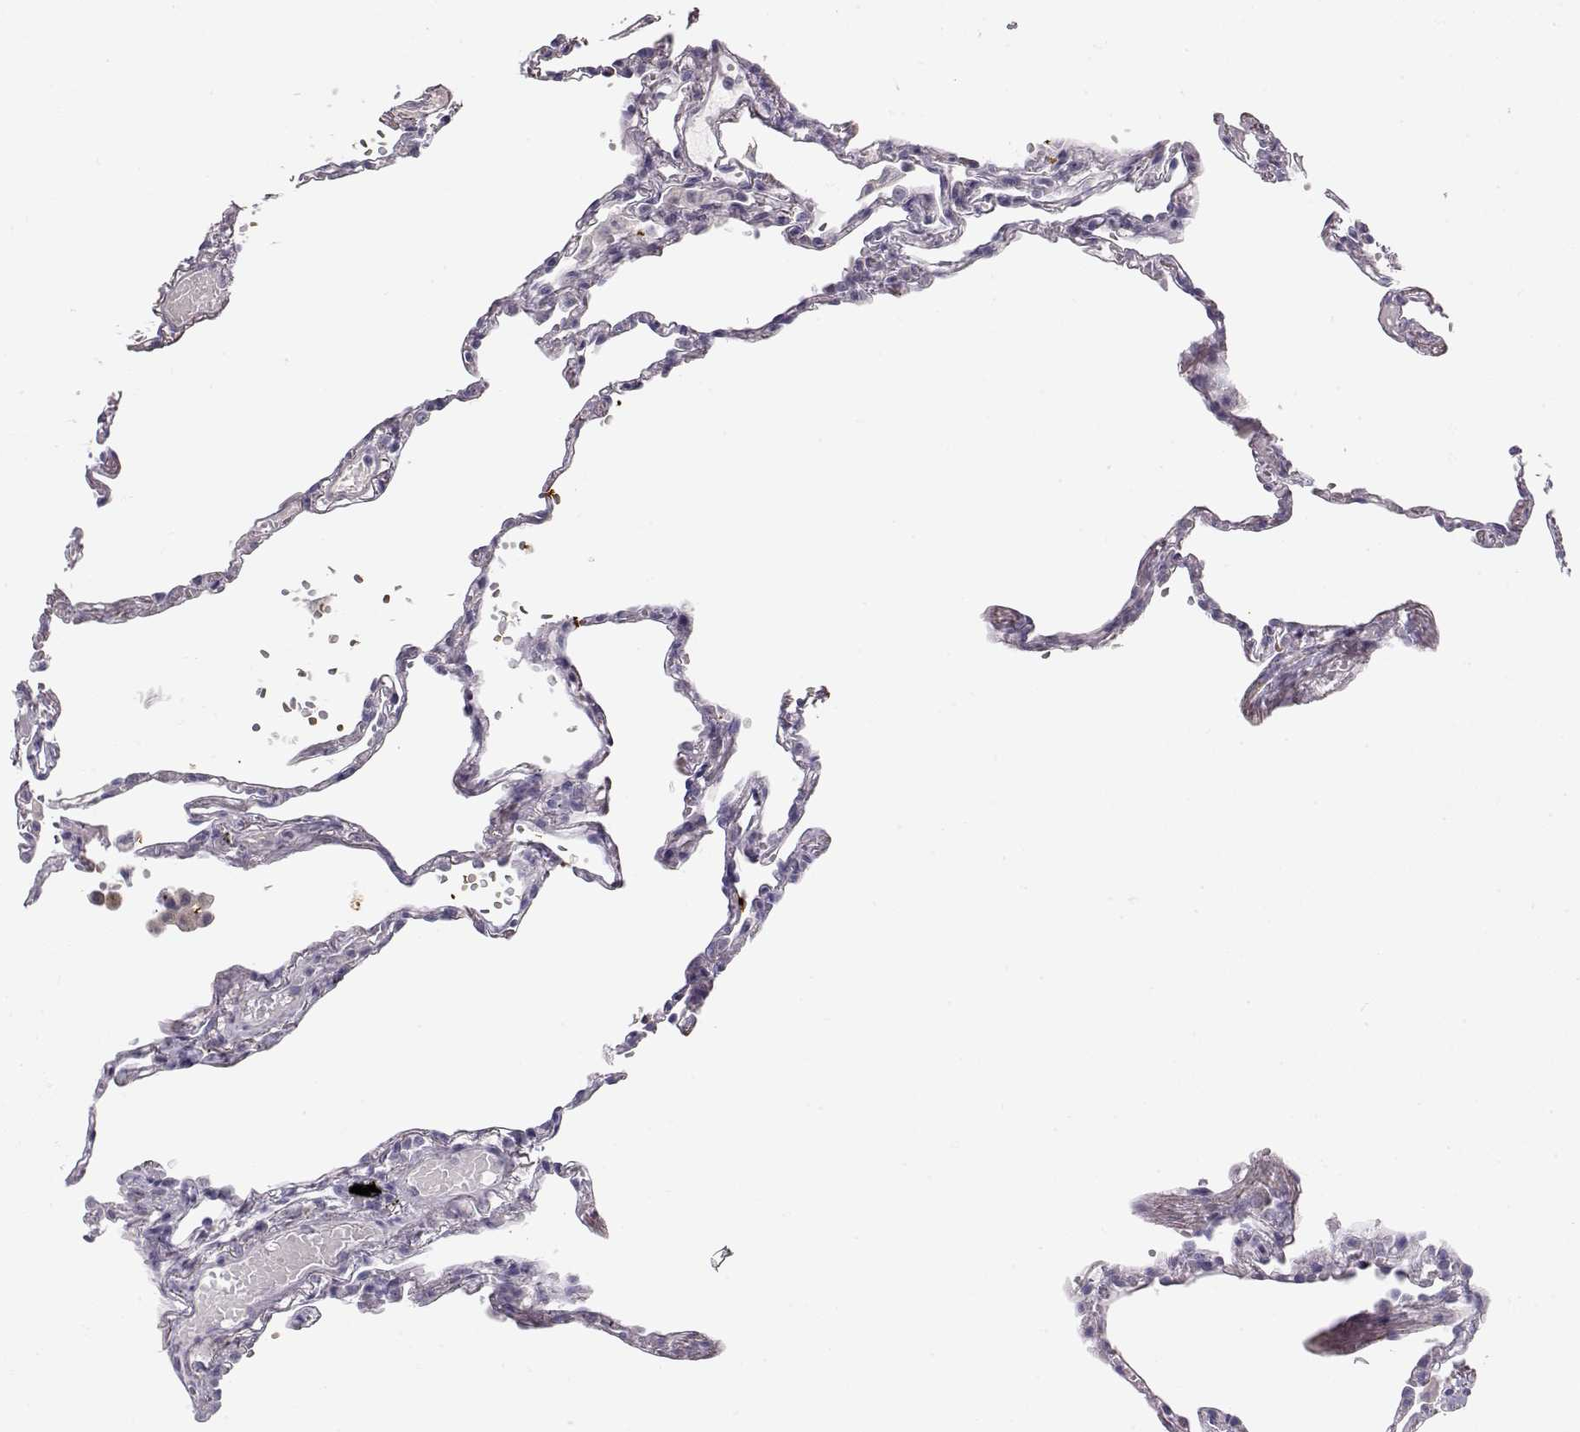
{"staining": {"intensity": "negative", "quantity": "none", "location": "none"}, "tissue": "lung", "cell_type": "Alveolar cells", "image_type": "normal", "snomed": [{"axis": "morphology", "description": "Normal tissue, NOS"}, {"axis": "topography", "description": "Lung"}], "caption": "Histopathology image shows no significant protein staining in alveolar cells of unremarkable lung. (DAB IHC visualized using brightfield microscopy, high magnification).", "gene": "TTC26", "patient": {"sex": "male", "age": 78}}